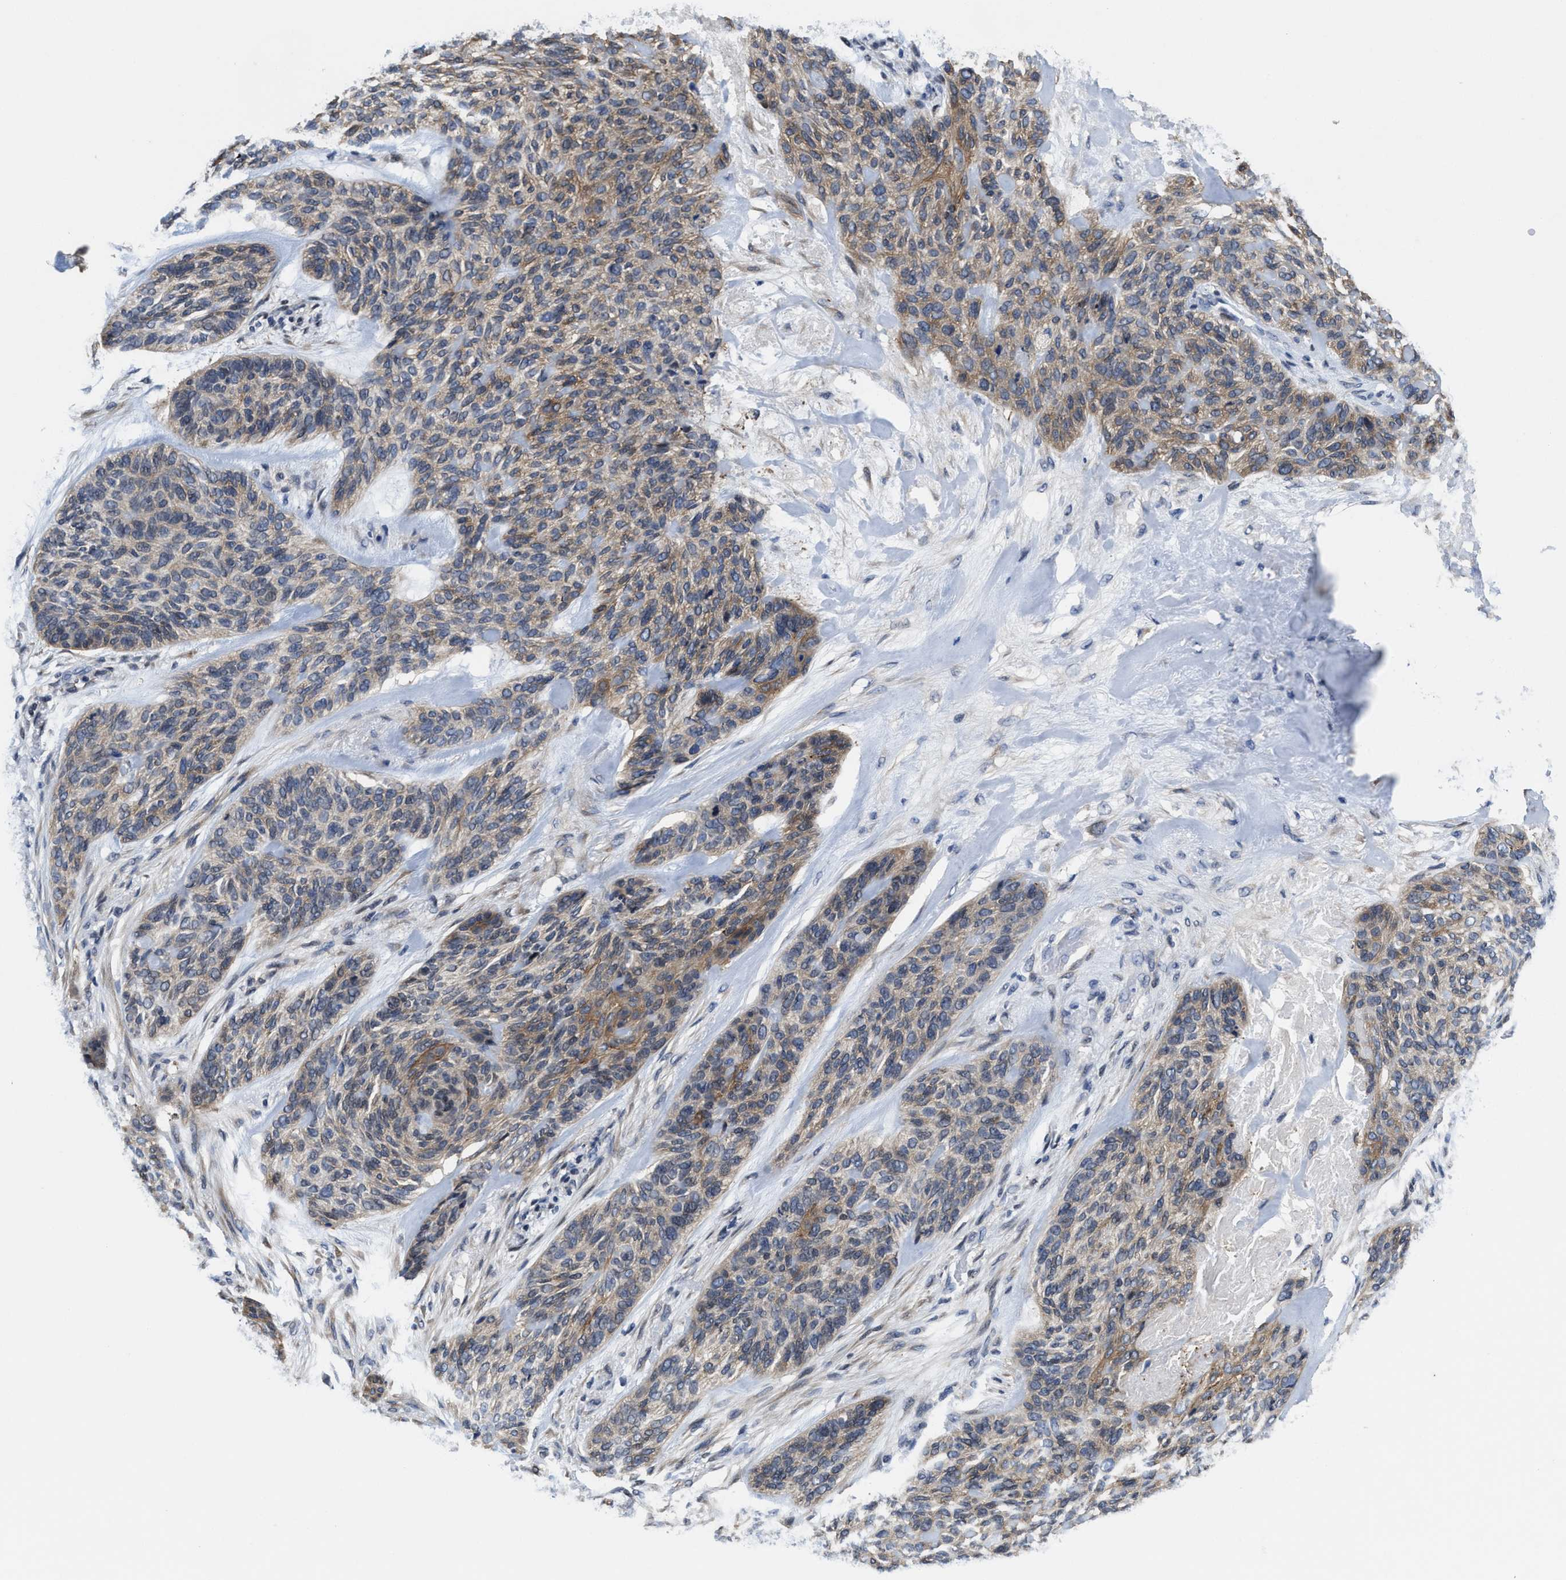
{"staining": {"intensity": "moderate", "quantity": "<25%", "location": "cytoplasmic/membranous"}, "tissue": "skin cancer", "cell_type": "Tumor cells", "image_type": "cancer", "snomed": [{"axis": "morphology", "description": "Basal cell carcinoma"}, {"axis": "topography", "description": "Skin"}], "caption": "This is an image of immunohistochemistry staining of skin cancer, which shows moderate staining in the cytoplasmic/membranous of tumor cells.", "gene": "KIF12", "patient": {"sex": "male", "age": 55}}